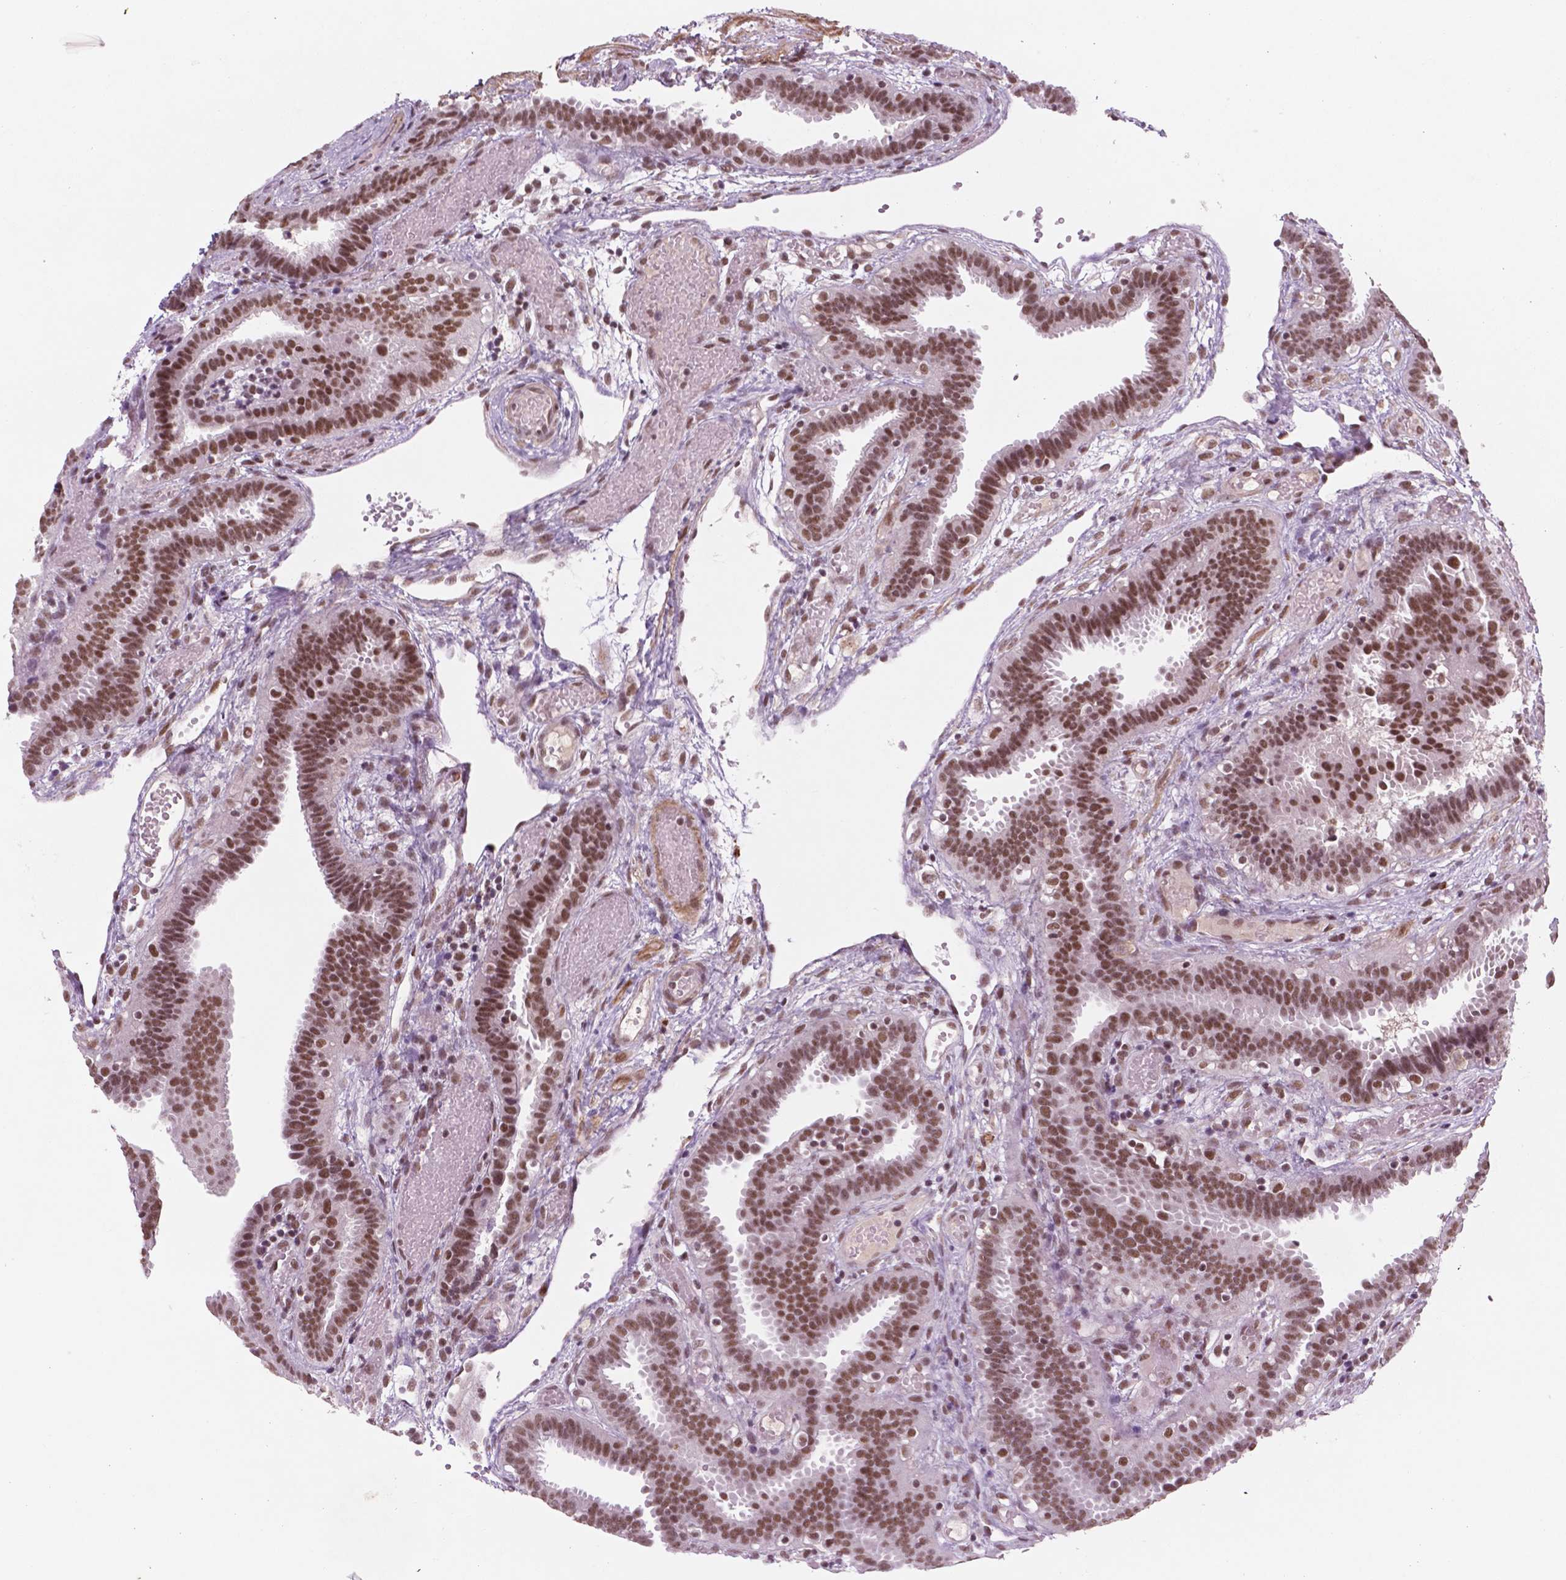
{"staining": {"intensity": "moderate", "quantity": ">75%", "location": "nuclear"}, "tissue": "fallopian tube", "cell_type": "Glandular cells", "image_type": "normal", "snomed": [{"axis": "morphology", "description": "Normal tissue, NOS"}, {"axis": "topography", "description": "Fallopian tube"}], "caption": "The histopathology image shows immunohistochemical staining of normal fallopian tube. There is moderate nuclear positivity is appreciated in about >75% of glandular cells.", "gene": "CTR9", "patient": {"sex": "female", "age": 37}}